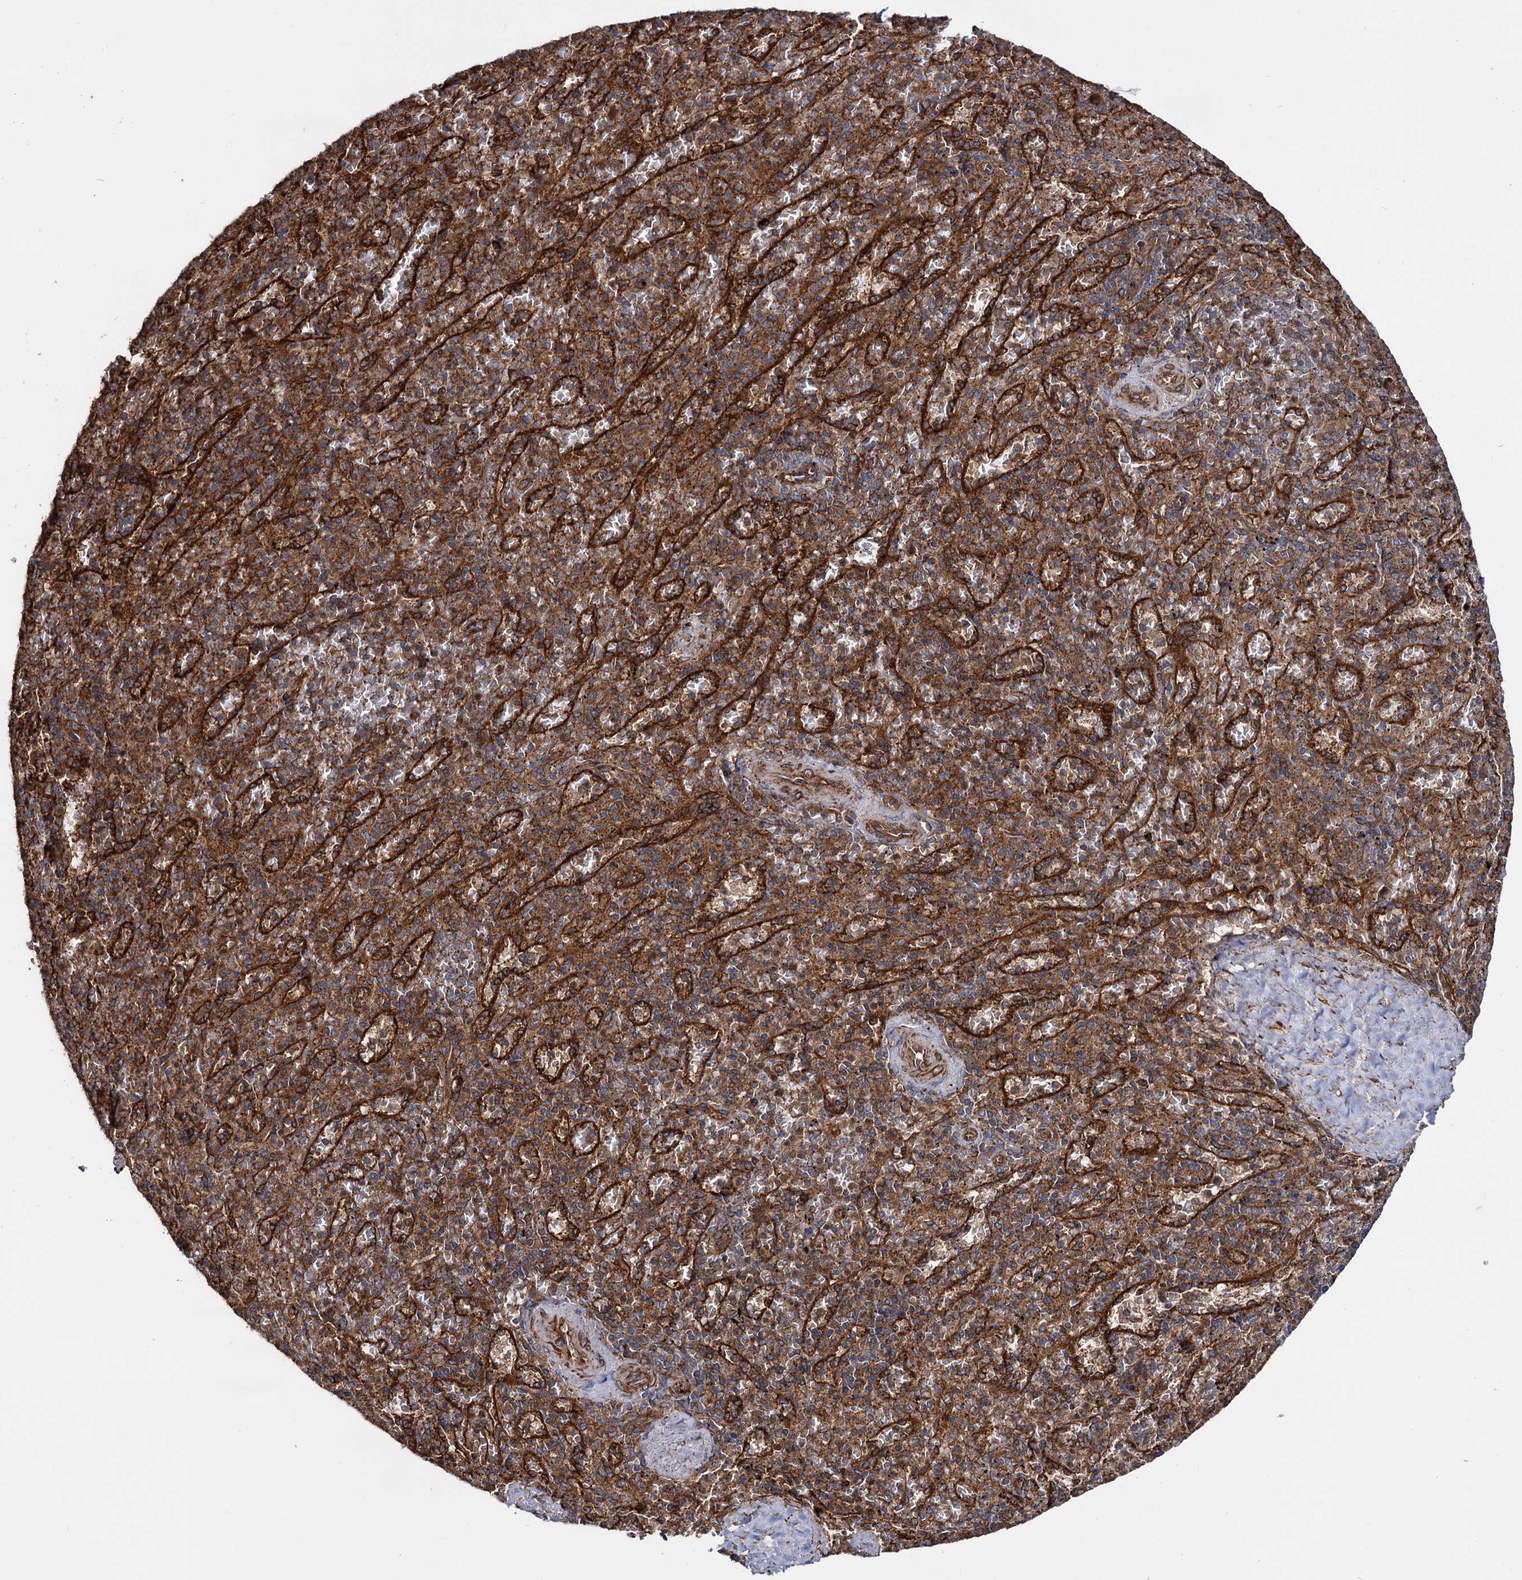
{"staining": {"intensity": "strong", "quantity": ">75%", "location": "cytoplasmic/membranous"}, "tissue": "spleen", "cell_type": "Cells in red pulp", "image_type": "normal", "snomed": [{"axis": "morphology", "description": "Normal tissue, NOS"}, {"axis": "topography", "description": "Spleen"}], "caption": "Spleen stained with DAB (3,3'-diaminobenzidine) IHC exhibits high levels of strong cytoplasmic/membranous expression in approximately >75% of cells in red pulp.", "gene": "ATP8B4", "patient": {"sex": "male", "age": 82}}